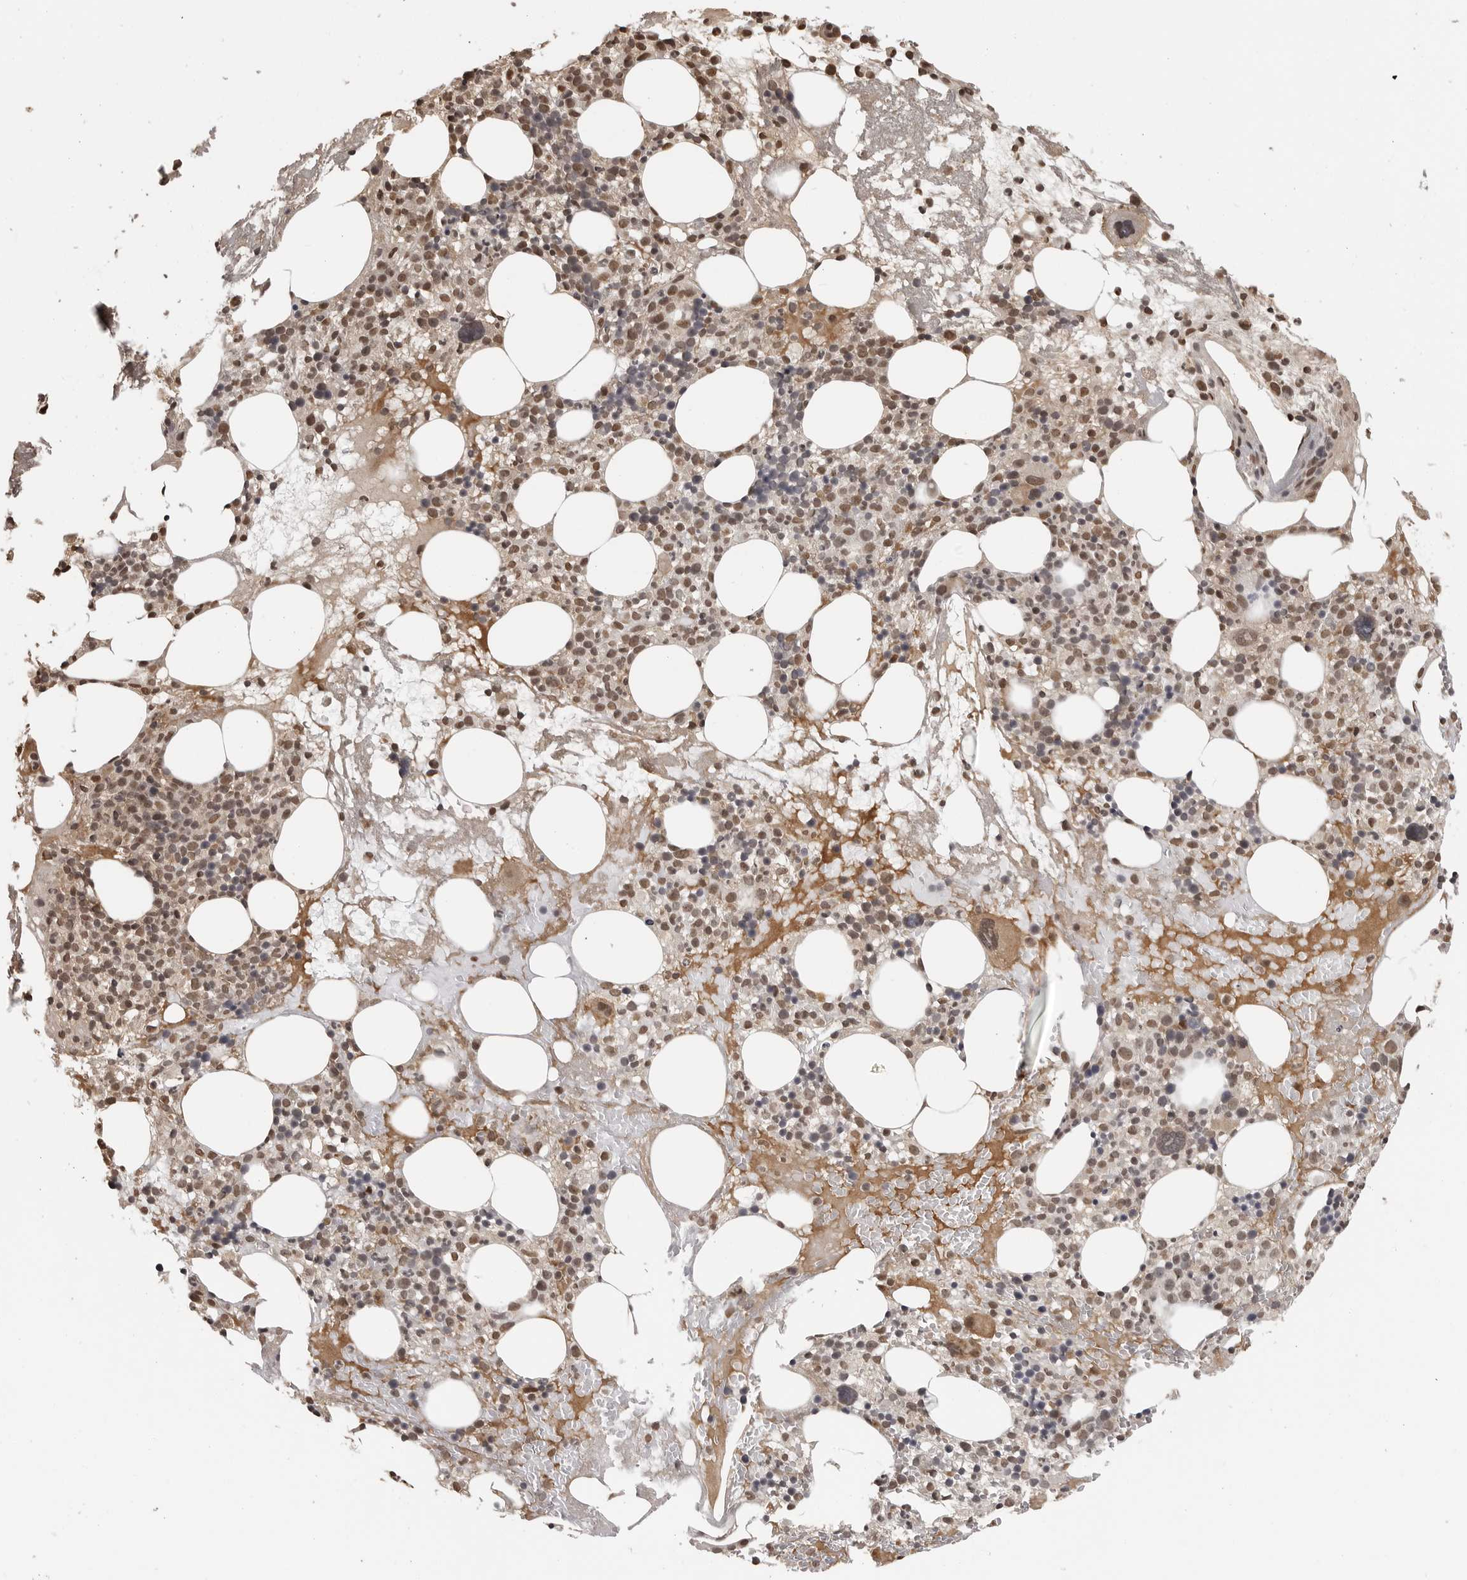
{"staining": {"intensity": "moderate", "quantity": ">75%", "location": "nuclear"}, "tissue": "bone marrow", "cell_type": "Hematopoietic cells", "image_type": "normal", "snomed": [{"axis": "morphology", "description": "Normal tissue, NOS"}, {"axis": "morphology", "description": "Inflammation, NOS"}, {"axis": "topography", "description": "Bone marrow"}], "caption": "Immunohistochemistry of unremarkable human bone marrow reveals medium levels of moderate nuclear positivity in about >75% of hematopoietic cells.", "gene": "CLOCK", "patient": {"sex": "female", "age": 77}}